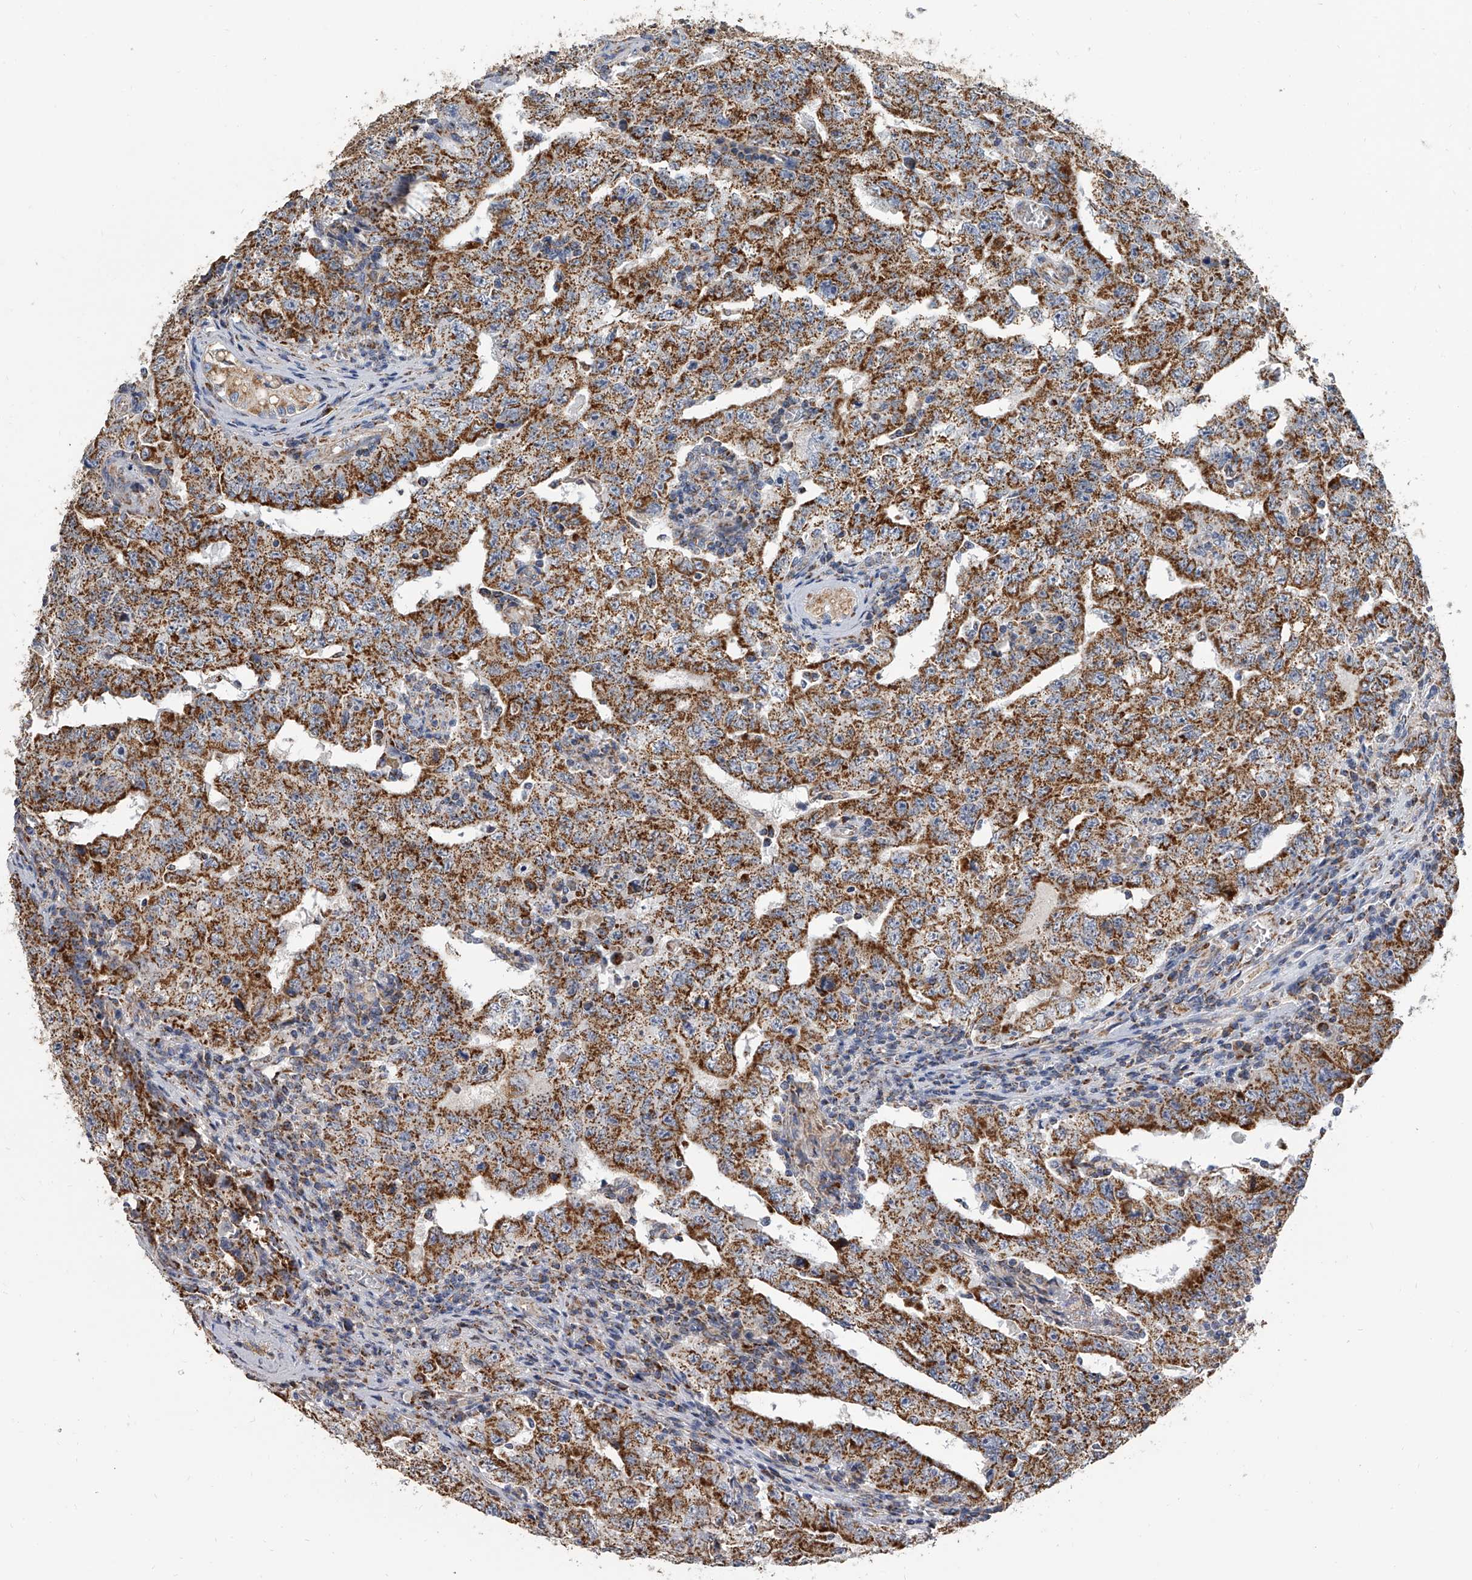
{"staining": {"intensity": "strong", "quantity": ">75%", "location": "cytoplasmic/membranous"}, "tissue": "testis cancer", "cell_type": "Tumor cells", "image_type": "cancer", "snomed": [{"axis": "morphology", "description": "Carcinoma, Embryonal, NOS"}, {"axis": "topography", "description": "Testis"}], "caption": "Embryonal carcinoma (testis) was stained to show a protein in brown. There is high levels of strong cytoplasmic/membranous staining in approximately >75% of tumor cells.", "gene": "MRPL28", "patient": {"sex": "male", "age": 26}}